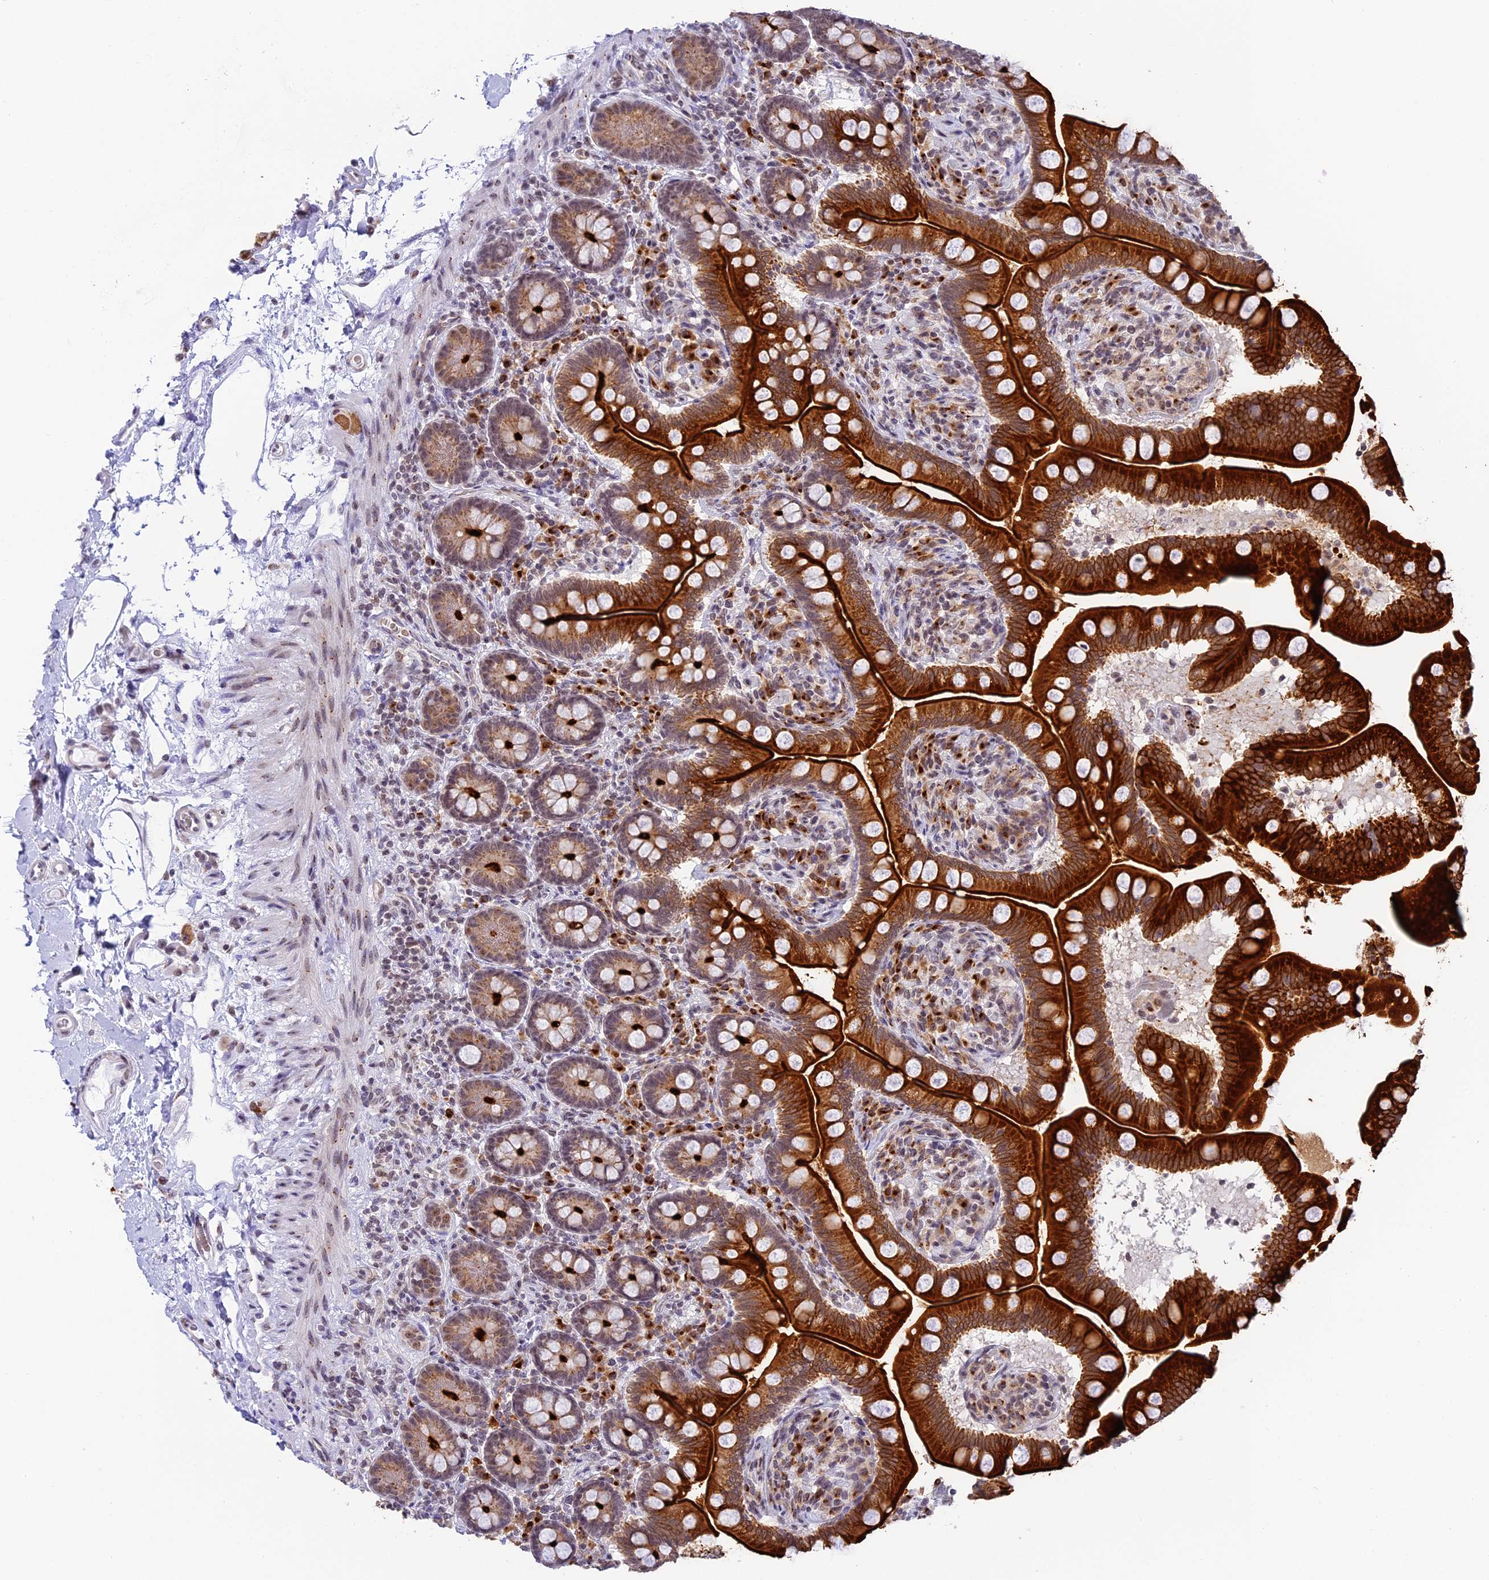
{"staining": {"intensity": "strong", "quantity": ">75%", "location": "cytoplasmic/membranous"}, "tissue": "small intestine", "cell_type": "Glandular cells", "image_type": "normal", "snomed": [{"axis": "morphology", "description": "Normal tissue, NOS"}, {"axis": "topography", "description": "Small intestine"}], "caption": "Small intestine stained for a protein demonstrates strong cytoplasmic/membranous positivity in glandular cells. The staining was performed using DAB (3,3'-diaminobenzidine), with brown indicating positive protein expression. Nuclei are stained blue with hematoxylin.", "gene": "HEATR5B", "patient": {"sex": "female", "age": 64}}